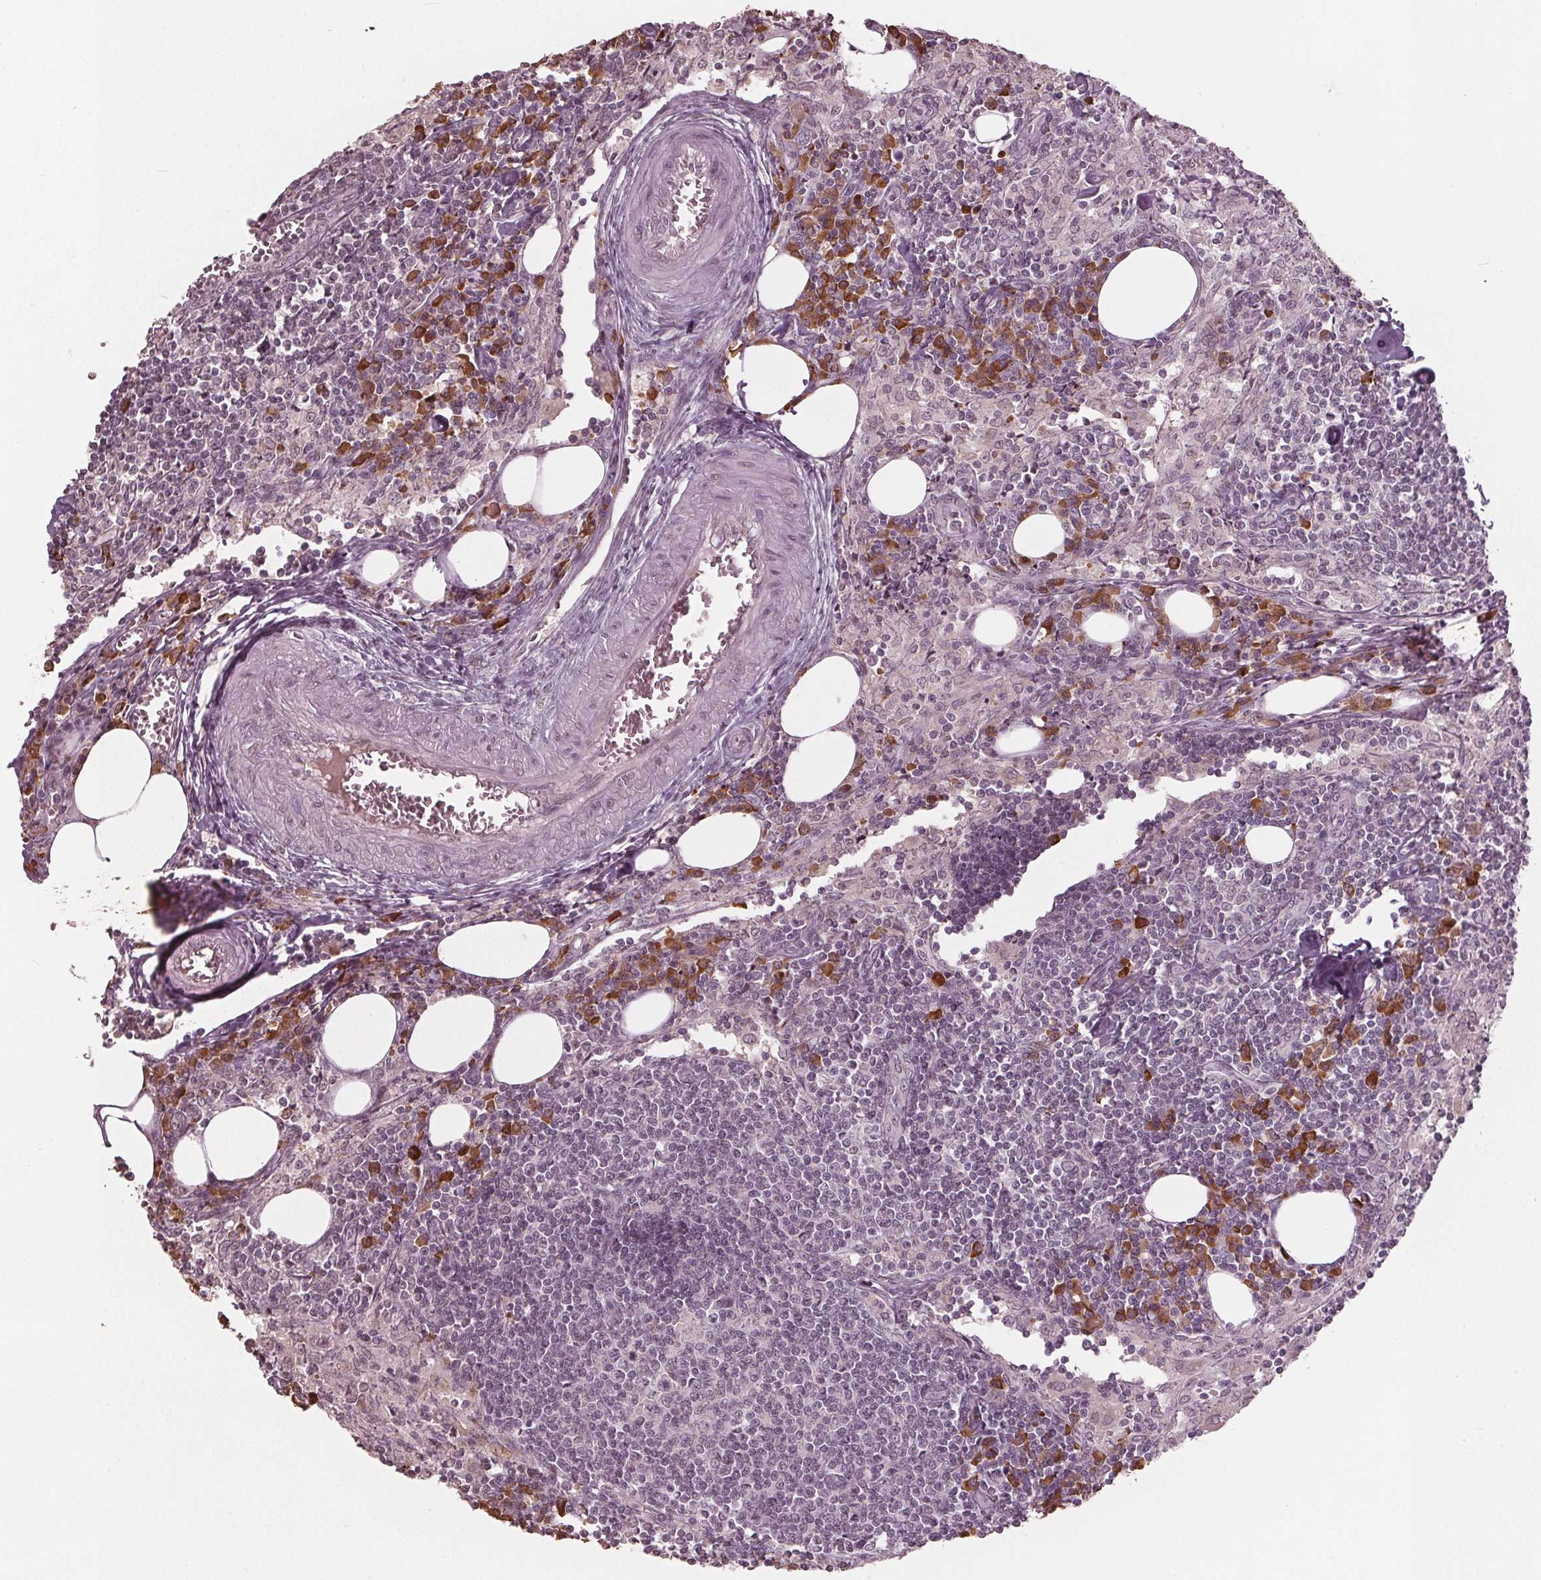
{"staining": {"intensity": "weak", "quantity": "<25%", "location": "cytoplasmic/membranous"}, "tissue": "lymph node", "cell_type": "Germinal center cells", "image_type": "normal", "snomed": [{"axis": "morphology", "description": "Normal tissue, NOS"}, {"axis": "topography", "description": "Lymph node"}], "caption": "The histopathology image exhibits no staining of germinal center cells in benign lymph node.", "gene": "CXCL16", "patient": {"sex": "male", "age": 55}}